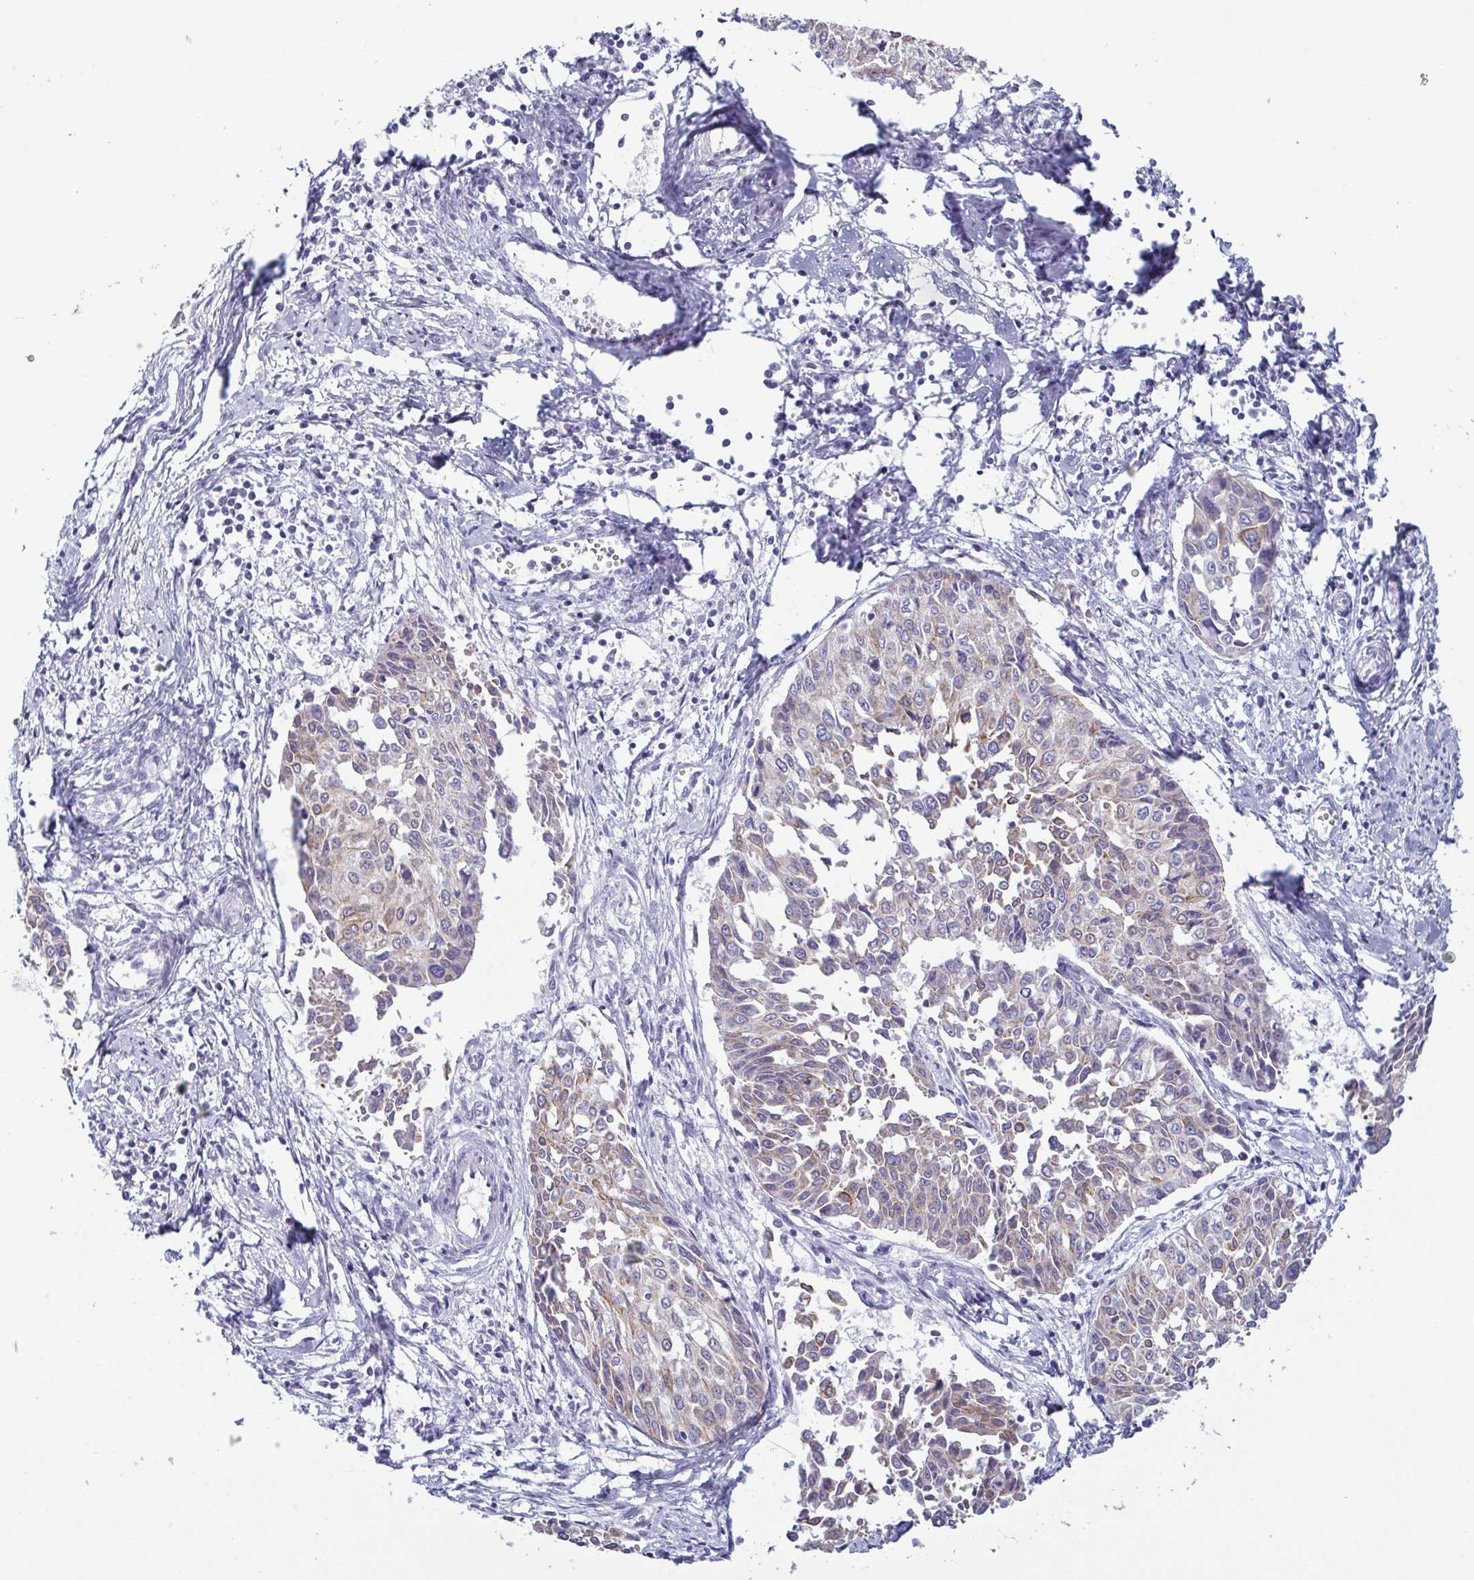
{"staining": {"intensity": "weak", "quantity": "25%-75%", "location": "cytoplasmic/membranous"}, "tissue": "cervical cancer", "cell_type": "Tumor cells", "image_type": "cancer", "snomed": [{"axis": "morphology", "description": "Squamous cell carcinoma, NOS"}, {"axis": "topography", "description": "Cervix"}], "caption": "Immunohistochemical staining of human cervical squamous cell carcinoma demonstrates low levels of weak cytoplasmic/membranous positivity in approximately 25%-75% of tumor cells. Nuclei are stained in blue.", "gene": "KRT10", "patient": {"sex": "female", "age": 50}}